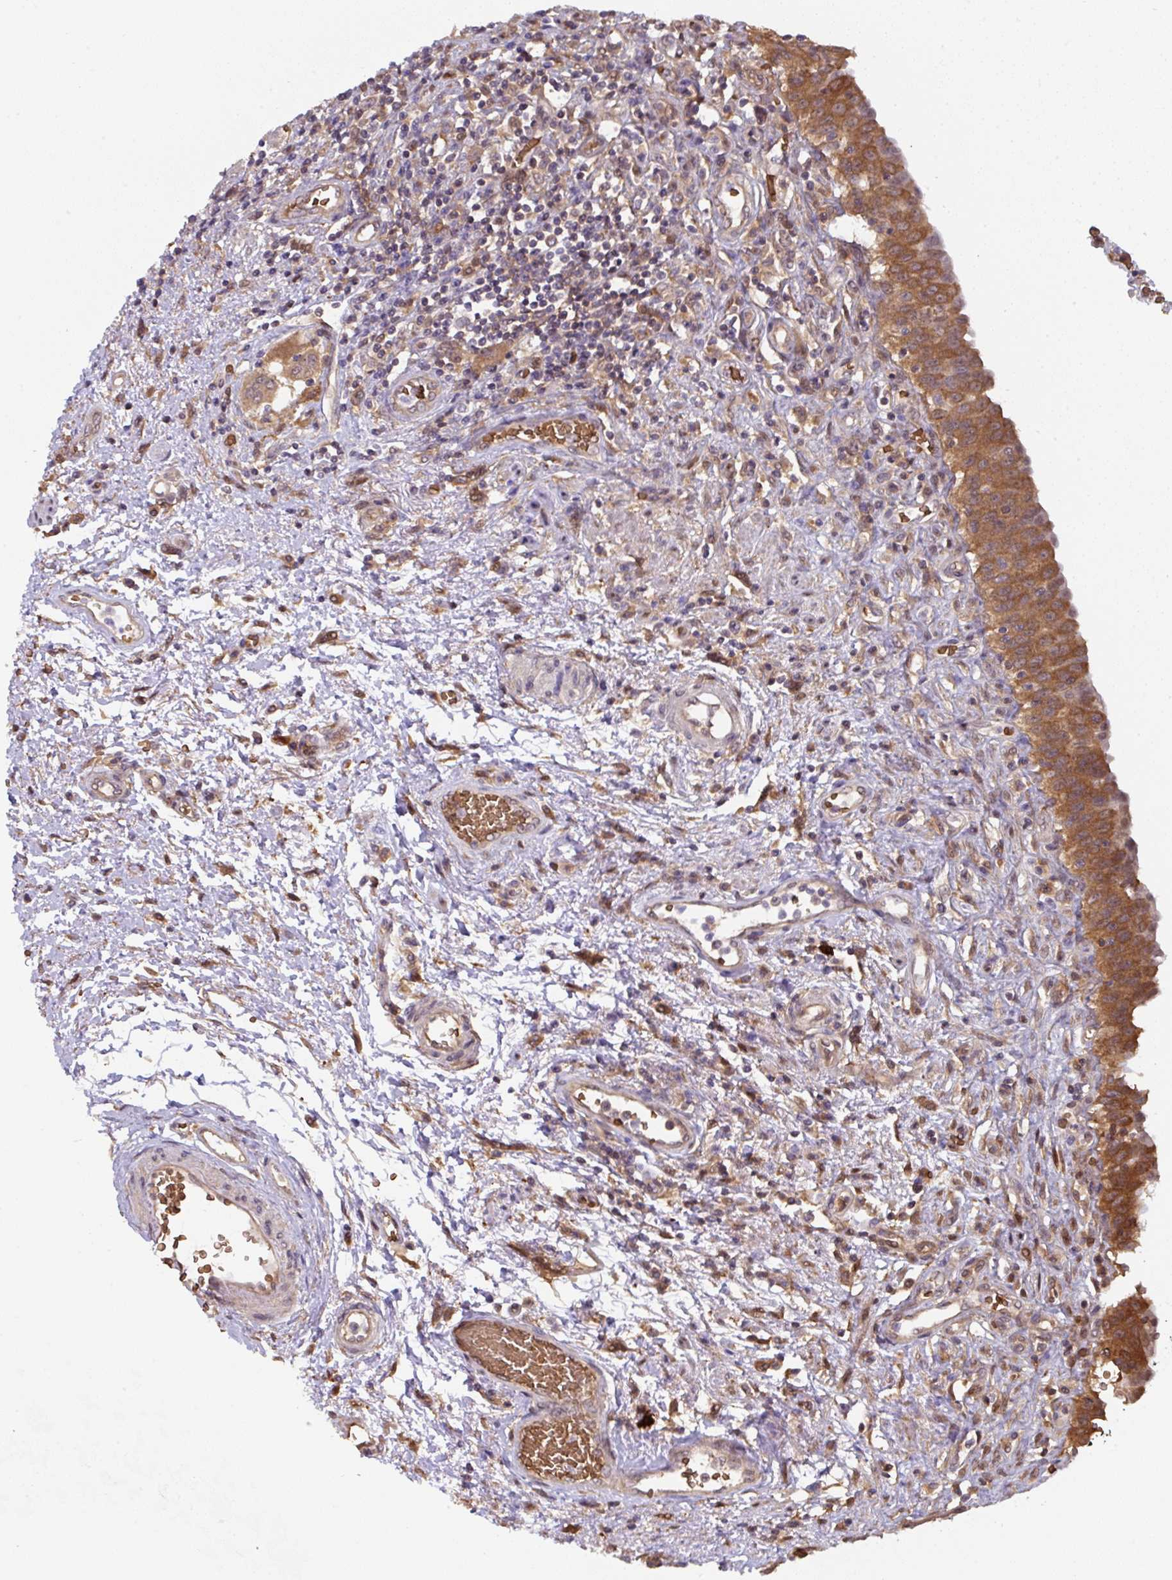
{"staining": {"intensity": "strong", "quantity": ">75%", "location": "cytoplasmic/membranous"}, "tissue": "urinary bladder", "cell_type": "Urothelial cells", "image_type": "normal", "snomed": [{"axis": "morphology", "description": "Normal tissue, NOS"}, {"axis": "topography", "description": "Urinary bladder"}], "caption": "Normal urinary bladder was stained to show a protein in brown. There is high levels of strong cytoplasmic/membranous staining in approximately >75% of urothelial cells. (IHC, brightfield microscopy, high magnification).", "gene": "ST13", "patient": {"sex": "male", "age": 71}}